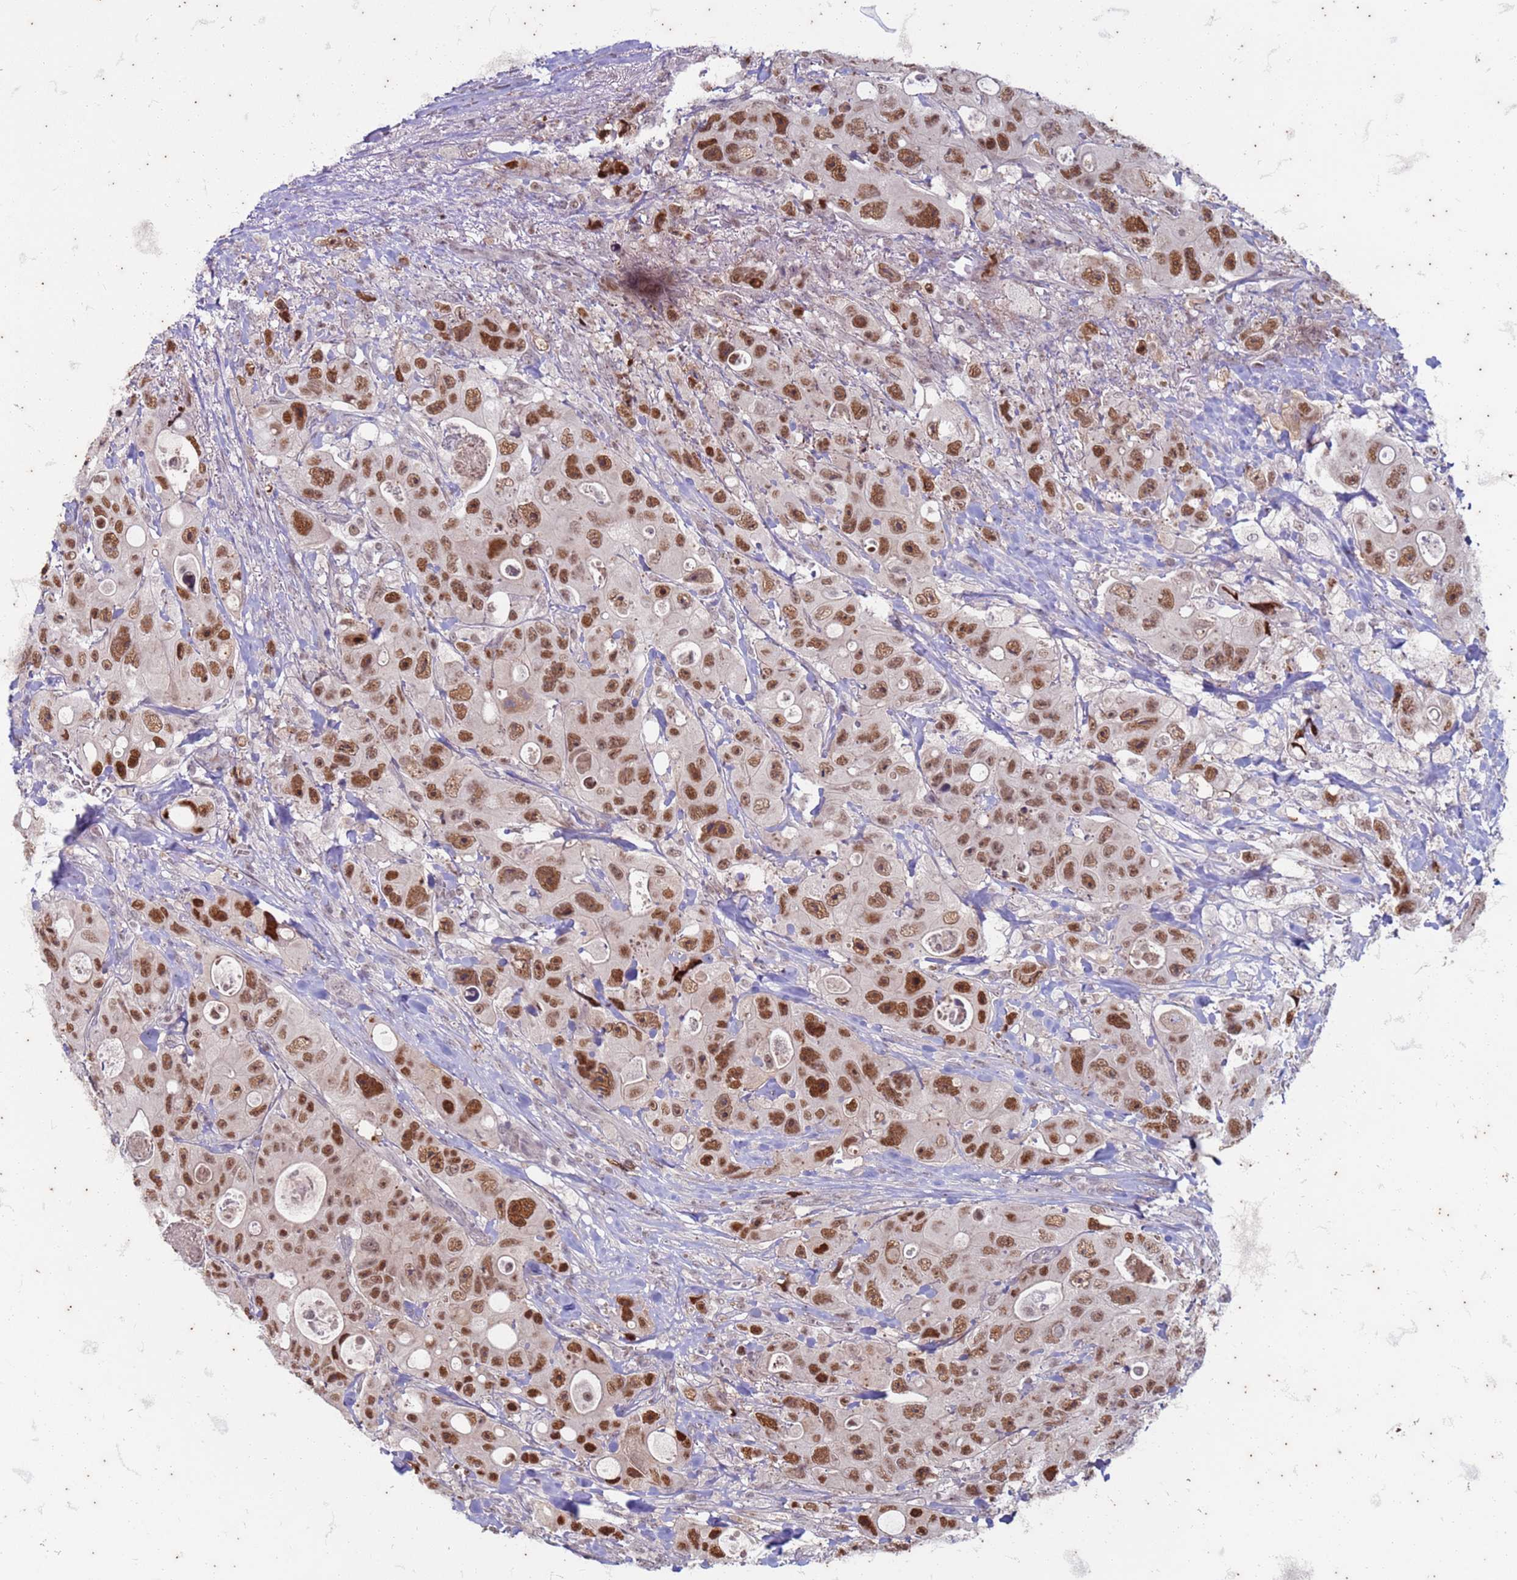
{"staining": {"intensity": "strong", "quantity": ">75%", "location": "nuclear"}, "tissue": "colorectal cancer", "cell_type": "Tumor cells", "image_type": "cancer", "snomed": [{"axis": "morphology", "description": "Adenocarcinoma, NOS"}, {"axis": "topography", "description": "Colon"}], "caption": "The histopathology image exhibits a brown stain indicating the presence of a protein in the nuclear of tumor cells in colorectal adenocarcinoma.", "gene": "TRMT6", "patient": {"sex": "female", "age": 46}}